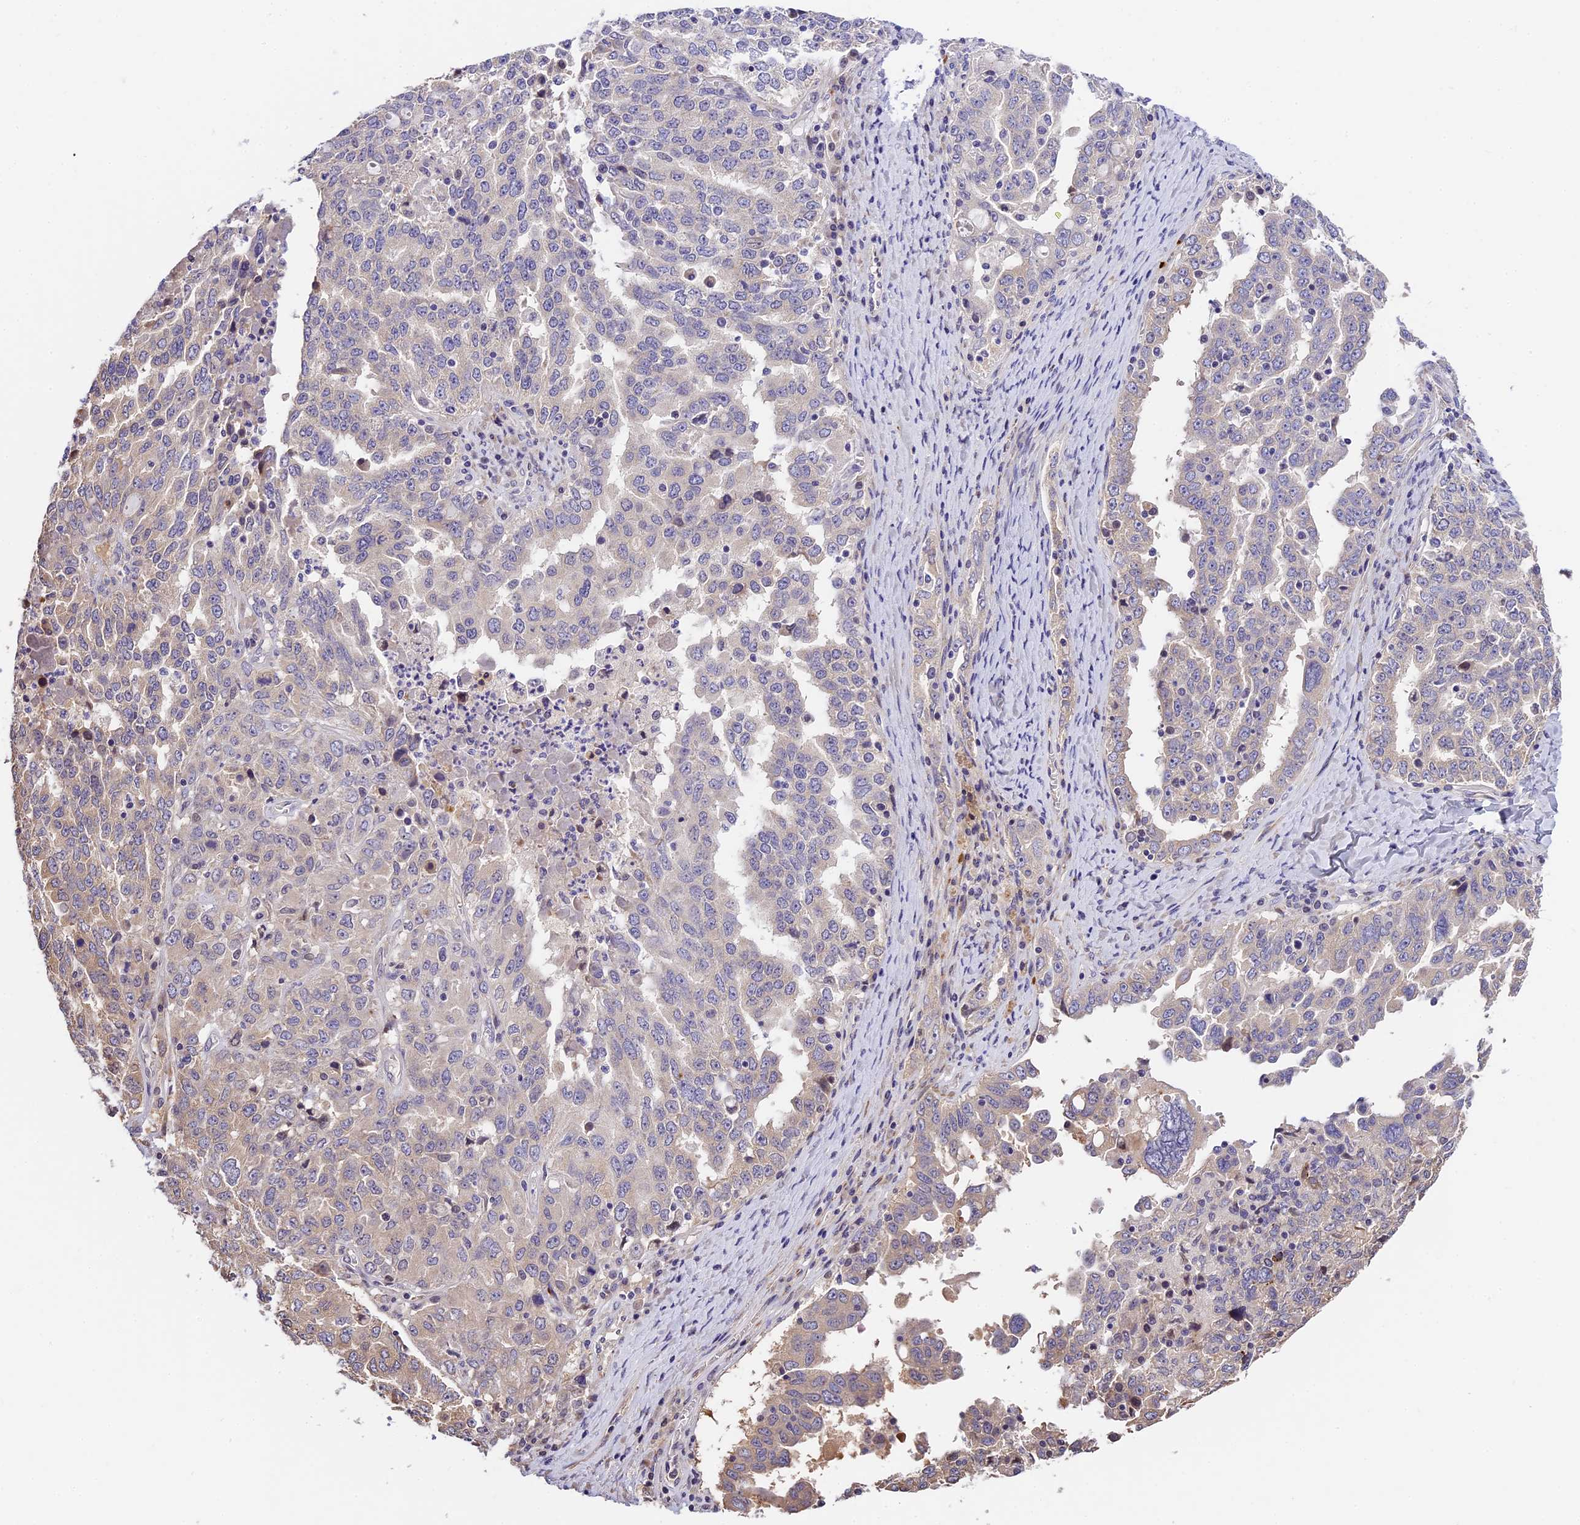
{"staining": {"intensity": "weak", "quantity": "<25%", "location": "cytoplasmic/membranous"}, "tissue": "ovarian cancer", "cell_type": "Tumor cells", "image_type": "cancer", "snomed": [{"axis": "morphology", "description": "Carcinoma, endometroid"}, {"axis": "topography", "description": "Ovary"}], "caption": "Immunohistochemical staining of human ovarian cancer (endometroid carcinoma) displays no significant staining in tumor cells.", "gene": "BSCL2", "patient": {"sex": "female", "age": 62}}